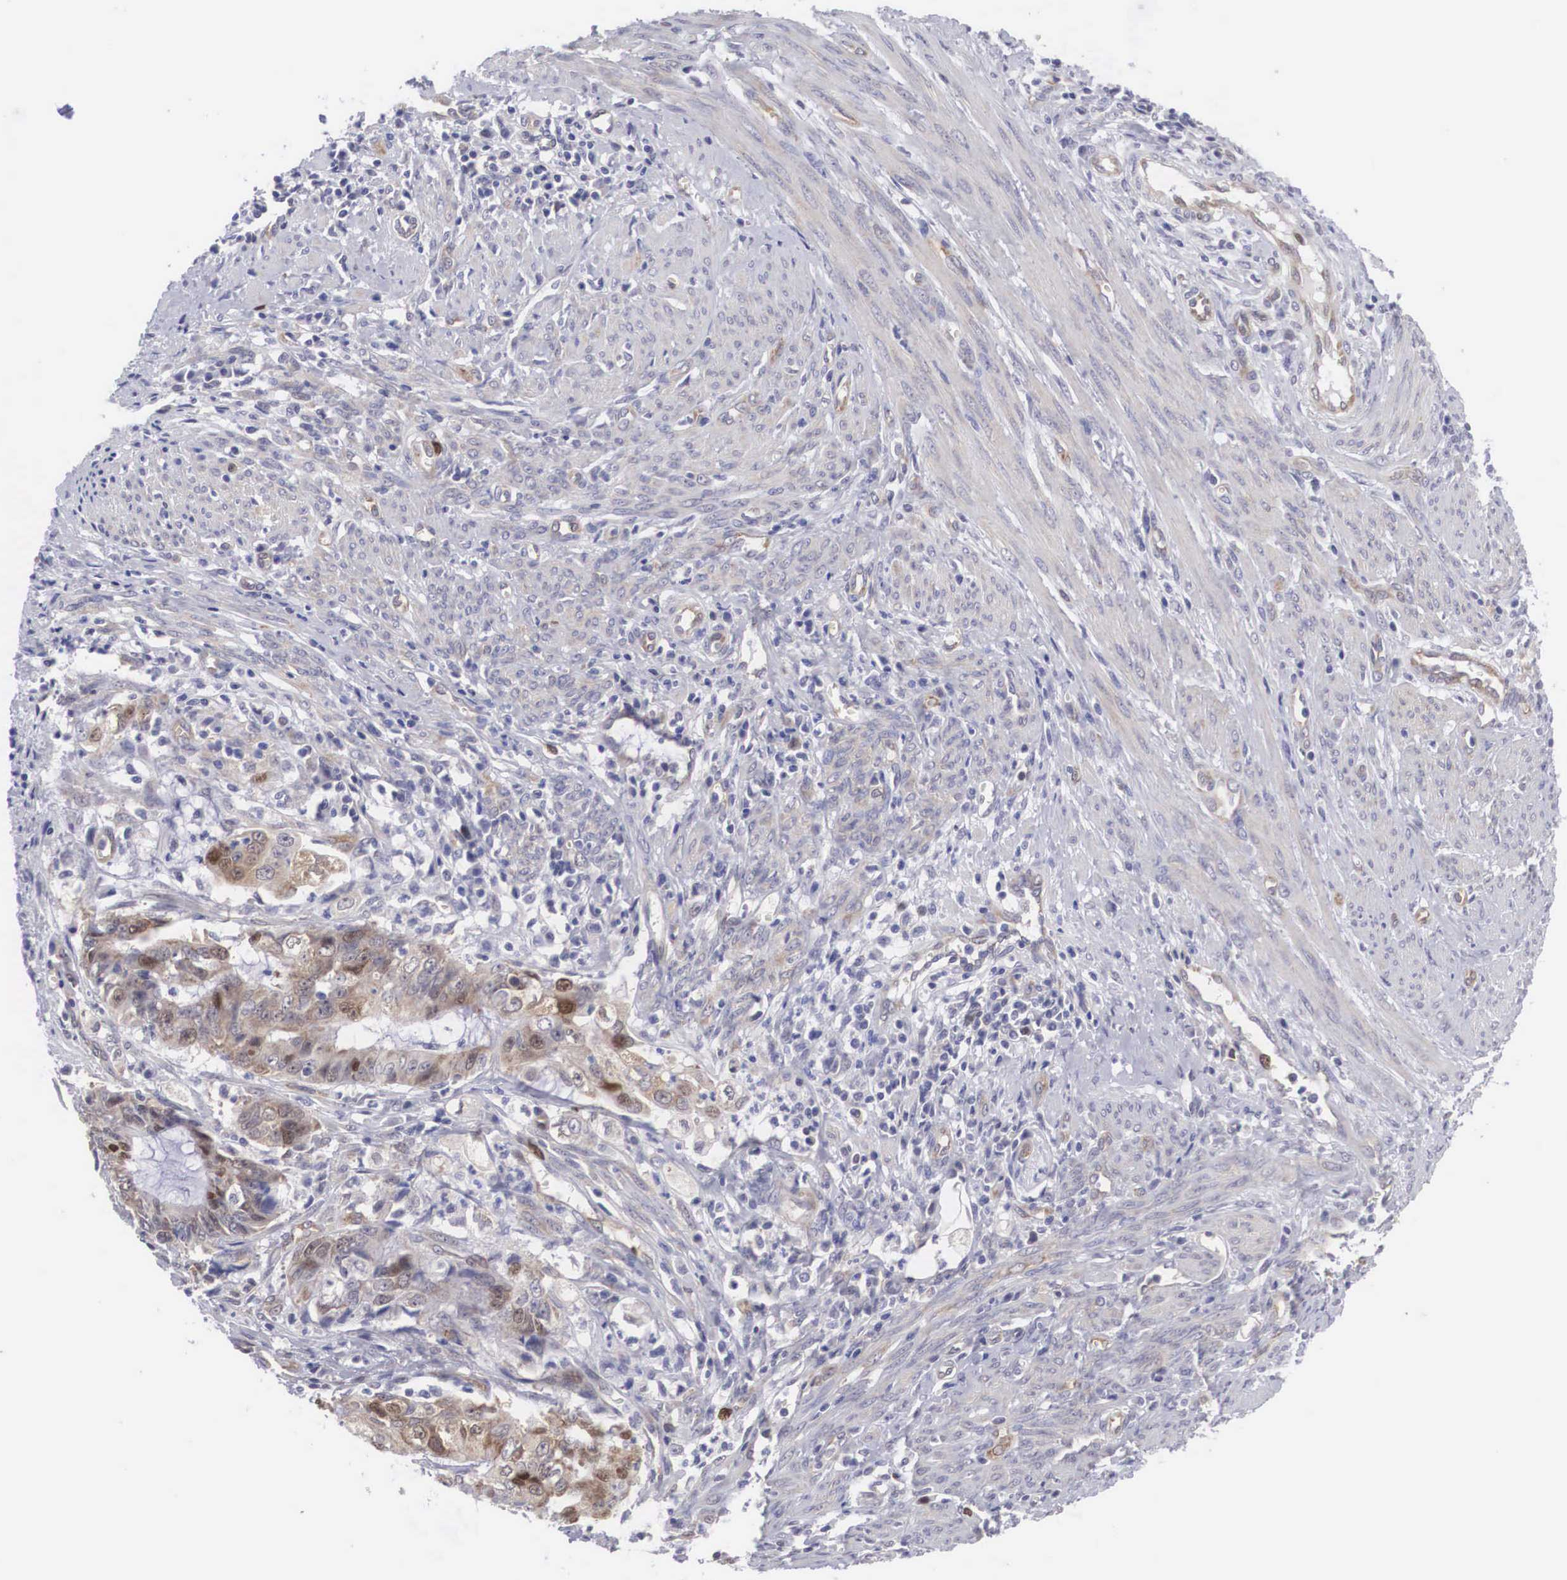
{"staining": {"intensity": "moderate", "quantity": "<25%", "location": "cytoplasmic/membranous"}, "tissue": "endometrial cancer", "cell_type": "Tumor cells", "image_type": "cancer", "snomed": [{"axis": "morphology", "description": "Adenocarcinoma, NOS"}, {"axis": "topography", "description": "Endometrium"}], "caption": "Brown immunohistochemical staining in human endometrial cancer shows moderate cytoplasmic/membranous positivity in about <25% of tumor cells.", "gene": "MAST4", "patient": {"sex": "female", "age": 75}}